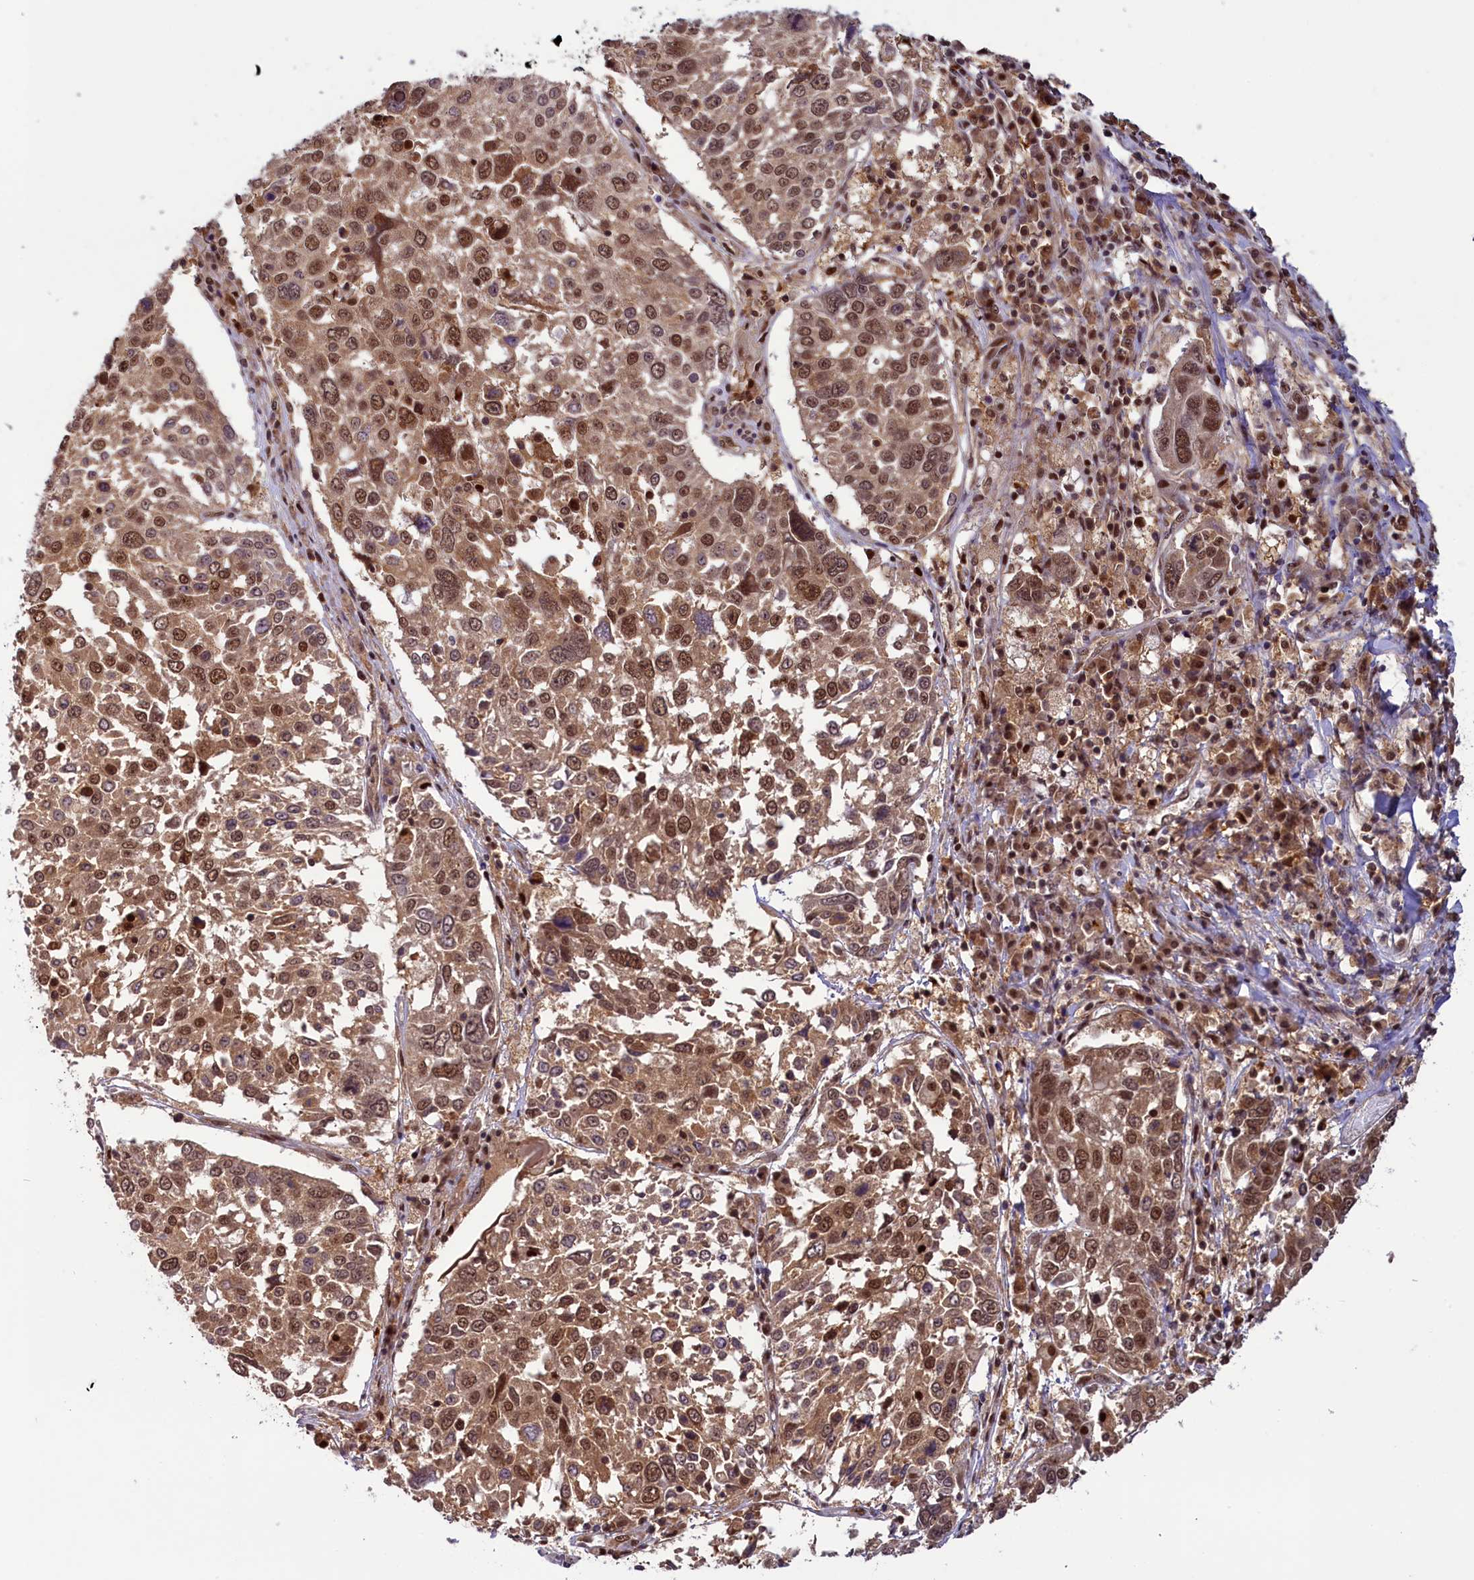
{"staining": {"intensity": "moderate", "quantity": ">75%", "location": "cytoplasmic/membranous,nuclear"}, "tissue": "lung cancer", "cell_type": "Tumor cells", "image_type": "cancer", "snomed": [{"axis": "morphology", "description": "Squamous cell carcinoma, NOS"}, {"axis": "topography", "description": "Lung"}], "caption": "Lung cancer (squamous cell carcinoma) tissue displays moderate cytoplasmic/membranous and nuclear staining in approximately >75% of tumor cells", "gene": "SLC7A6OS", "patient": {"sex": "male", "age": 65}}